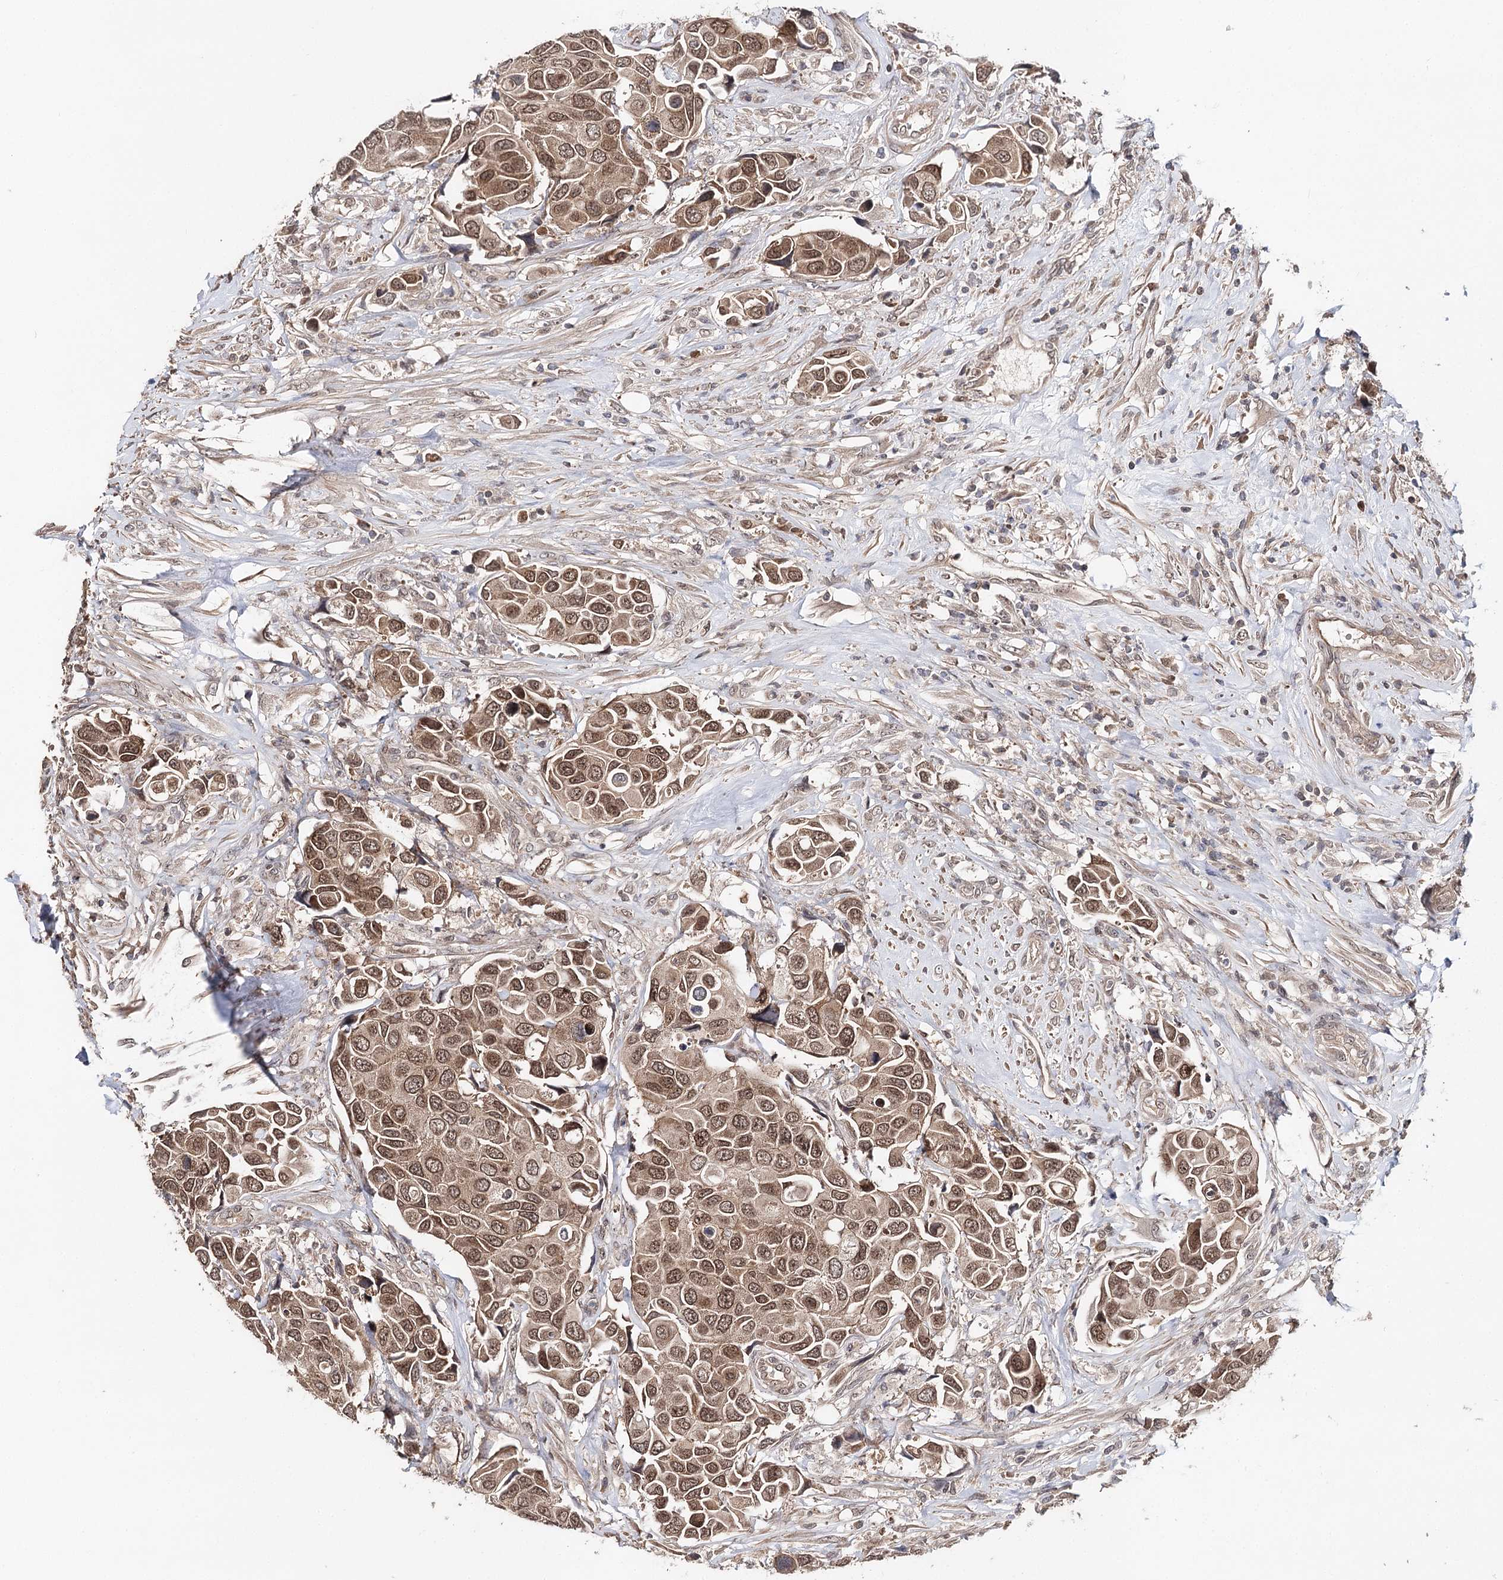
{"staining": {"intensity": "strong", "quantity": ">75%", "location": "cytoplasmic/membranous,nuclear"}, "tissue": "urothelial cancer", "cell_type": "Tumor cells", "image_type": "cancer", "snomed": [{"axis": "morphology", "description": "Urothelial carcinoma, High grade"}, {"axis": "topography", "description": "Urinary bladder"}], "caption": "Tumor cells show strong cytoplasmic/membranous and nuclear staining in about >75% of cells in urothelial cancer. Using DAB (brown) and hematoxylin (blue) stains, captured at high magnification using brightfield microscopy.", "gene": "NOPCHAP1", "patient": {"sex": "male", "age": 74}}